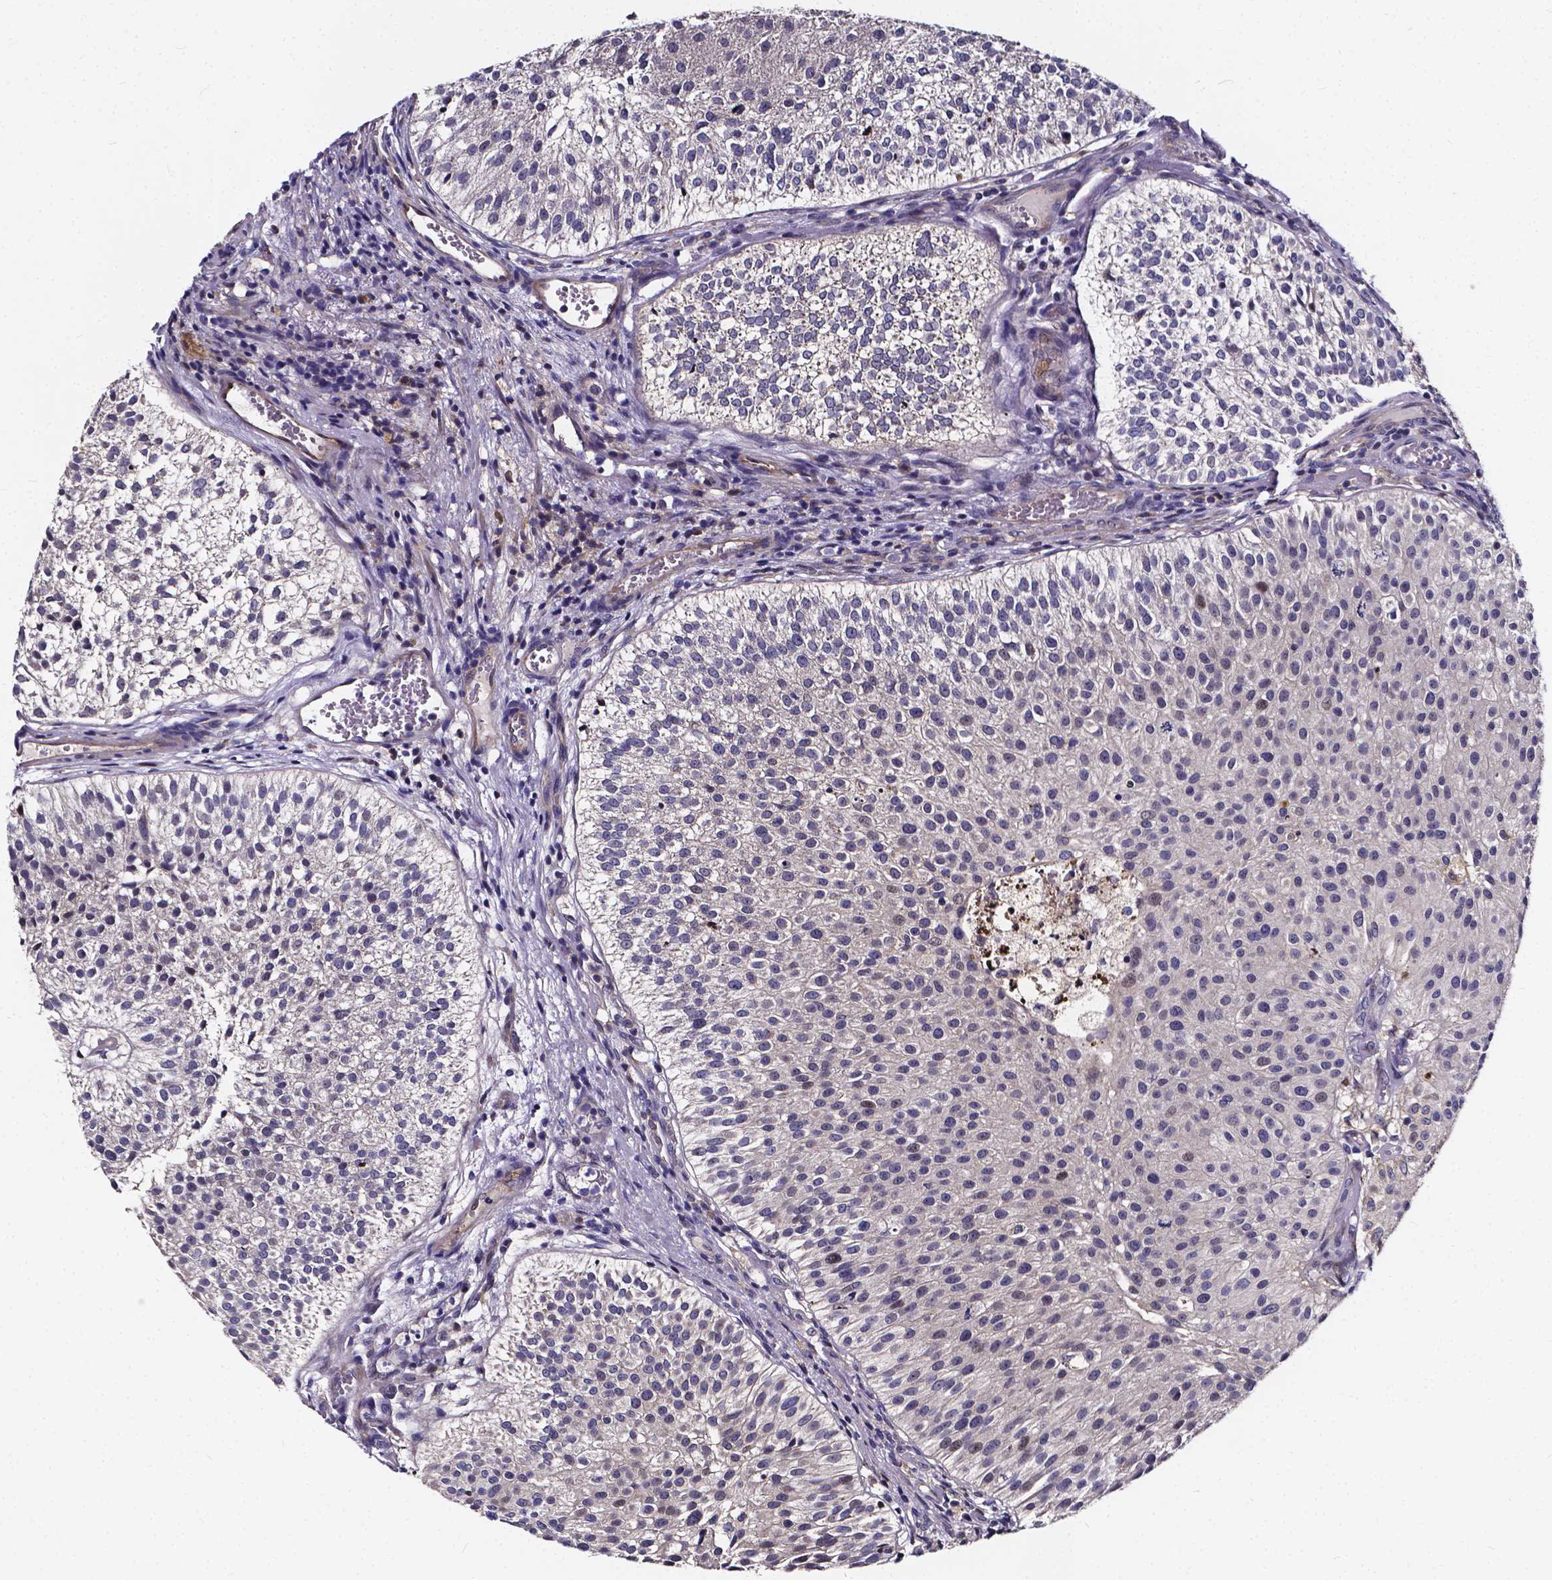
{"staining": {"intensity": "negative", "quantity": "none", "location": "none"}, "tissue": "urothelial cancer", "cell_type": "Tumor cells", "image_type": "cancer", "snomed": [{"axis": "morphology", "description": "Urothelial carcinoma, Low grade"}, {"axis": "topography", "description": "Urinary bladder"}], "caption": "High magnification brightfield microscopy of low-grade urothelial carcinoma stained with DAB (brown) and counterstained with hematoxylin (blue): tumor cells show no significant staining. The staining is performed using DAB (3,3'-diaminobenzidine) brown chromogen with nuclei counter-stained in using hematoxylin.", "gene": "SOWAHA", "patient": {"sex": "female", "age": 87}}